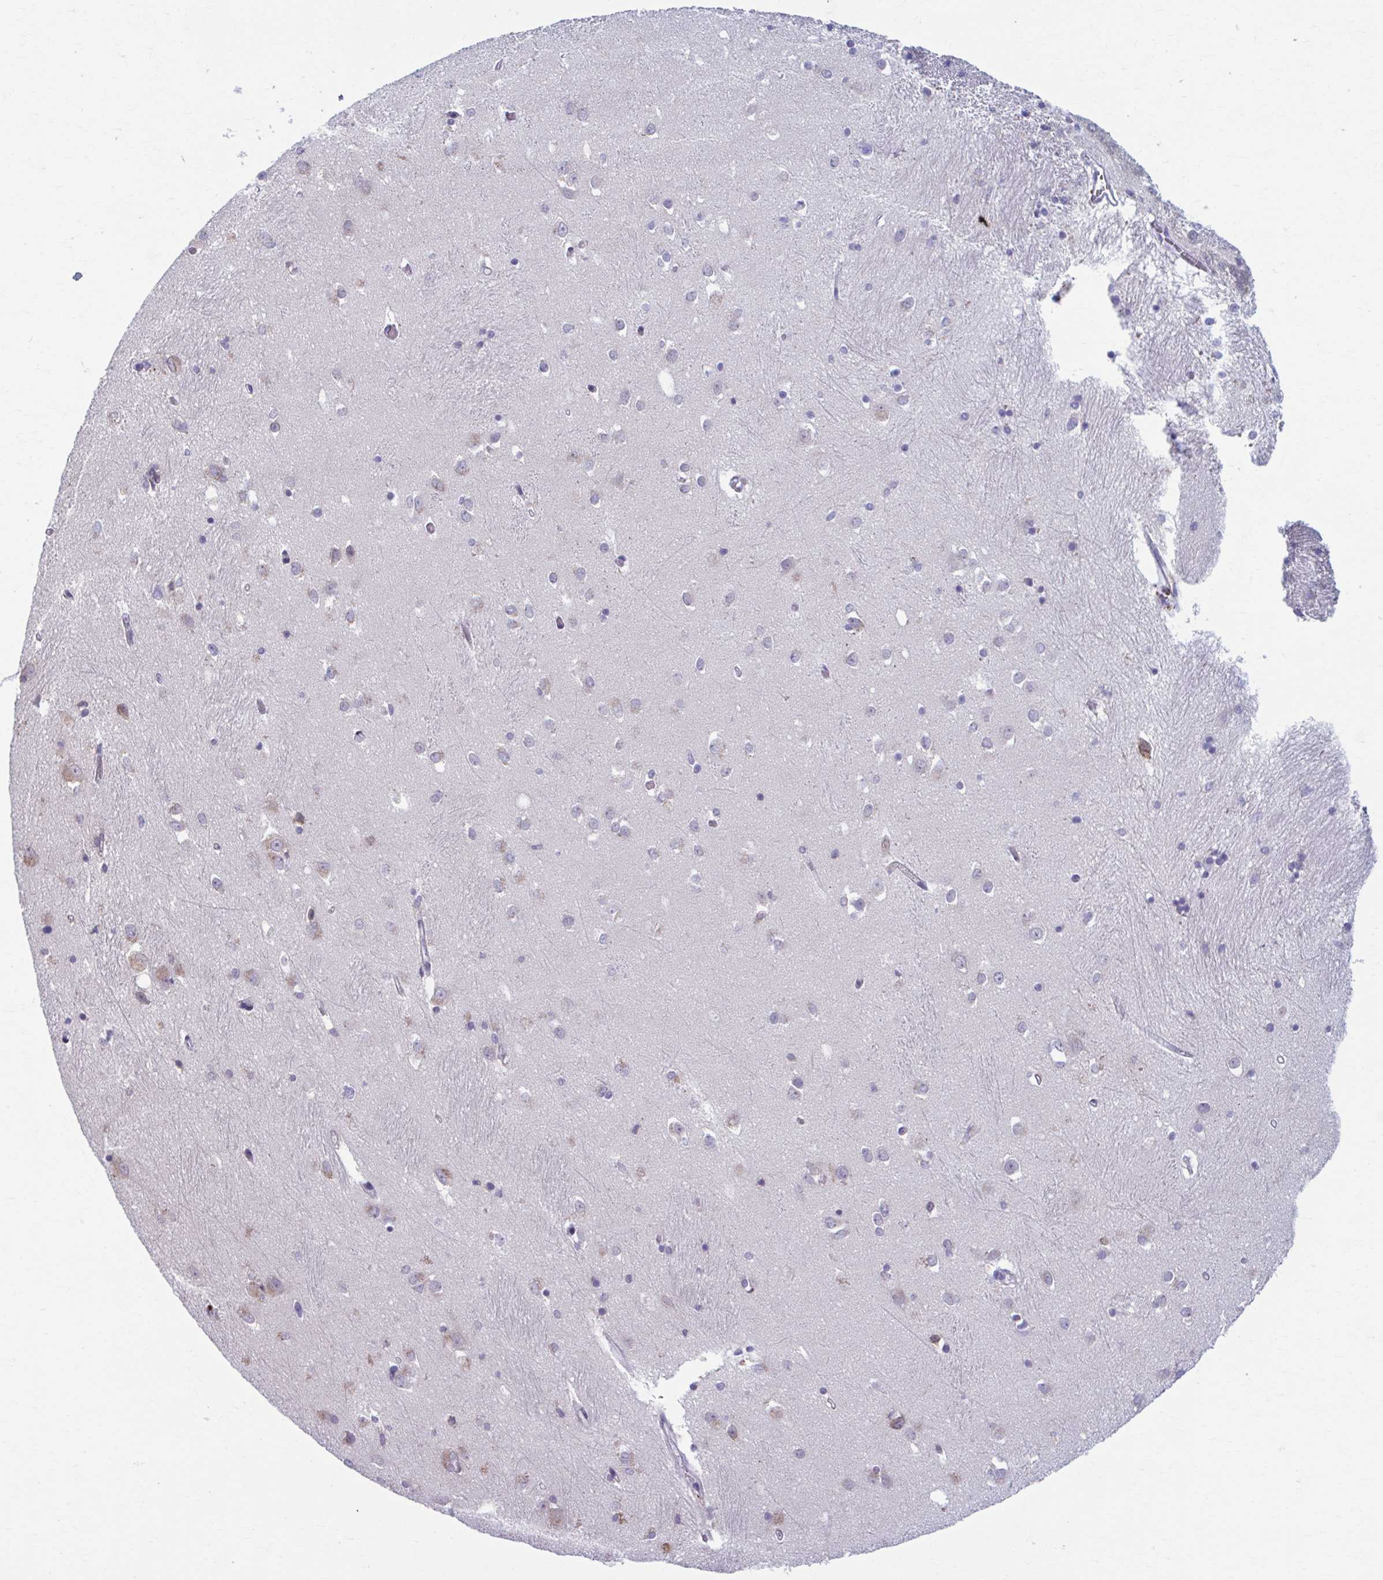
{"staining": {"intensity": "negative", "quantity": "none", "location": "none"}, "tissue": "caudate", "cell_type": "Glial cells", "image_type": "normal", "snomed": [{"axis": "morphology", "description": "Normal tissue, NOS"}, {"axis": "topography", "description": "Lateral ventricle wall"}, {"axis": "topography", "description": "Hippocampus"}], "caption": "Micrograph shows no significant protein staining in glial cells of normal caudate.", "gene": "ADAT3", "patient": {"sex": "female", "age": 63}}